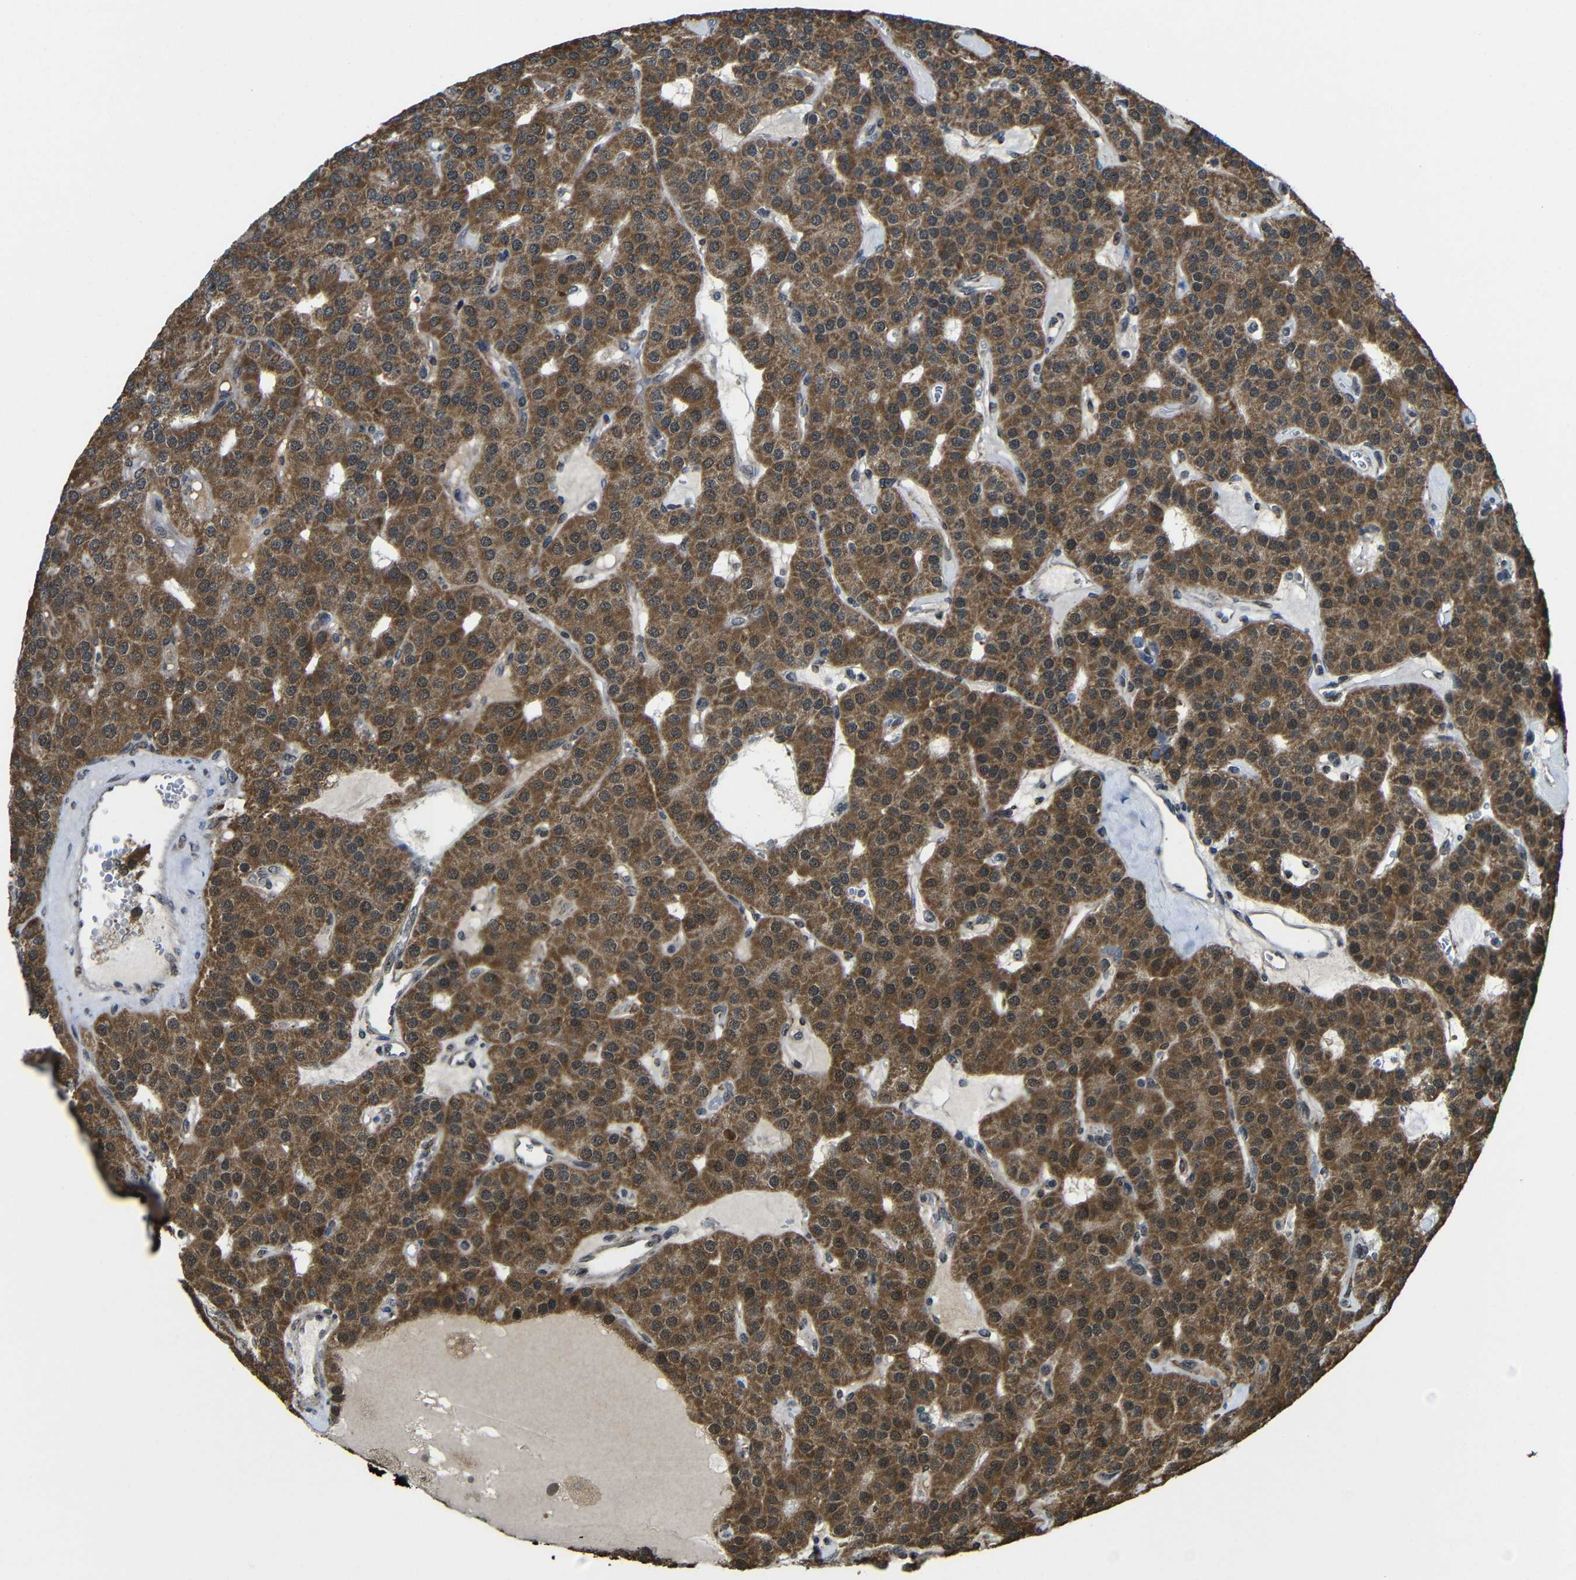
{"staining": {"intensity": "moderate", "quantity": ">75%", "location": "cytoplasmic/membranous,nuclear"}, "tissue": "parathyroid gland", "cell_type": "Glandular cells", "image_type": "normal", "snomed": [{"axis": "morphology", "description": "Normal tissue, NOS"}, {"axis": "morphology", "description": "Adenoma, NOS"}, {"axis": "topography", "description": "Parathyroid gland"}], "caption": "Protein expression analysis of unremarkable human parathyroid gland reveals moderate cytoplasmic/membranous,nuclear positivity in approximately >75% of glandular cells. (DAB = brown stain, brightfield microscopy at high magnification).", "gene": "FAM172A", "patient": {"sex": "female", "age": 86}}